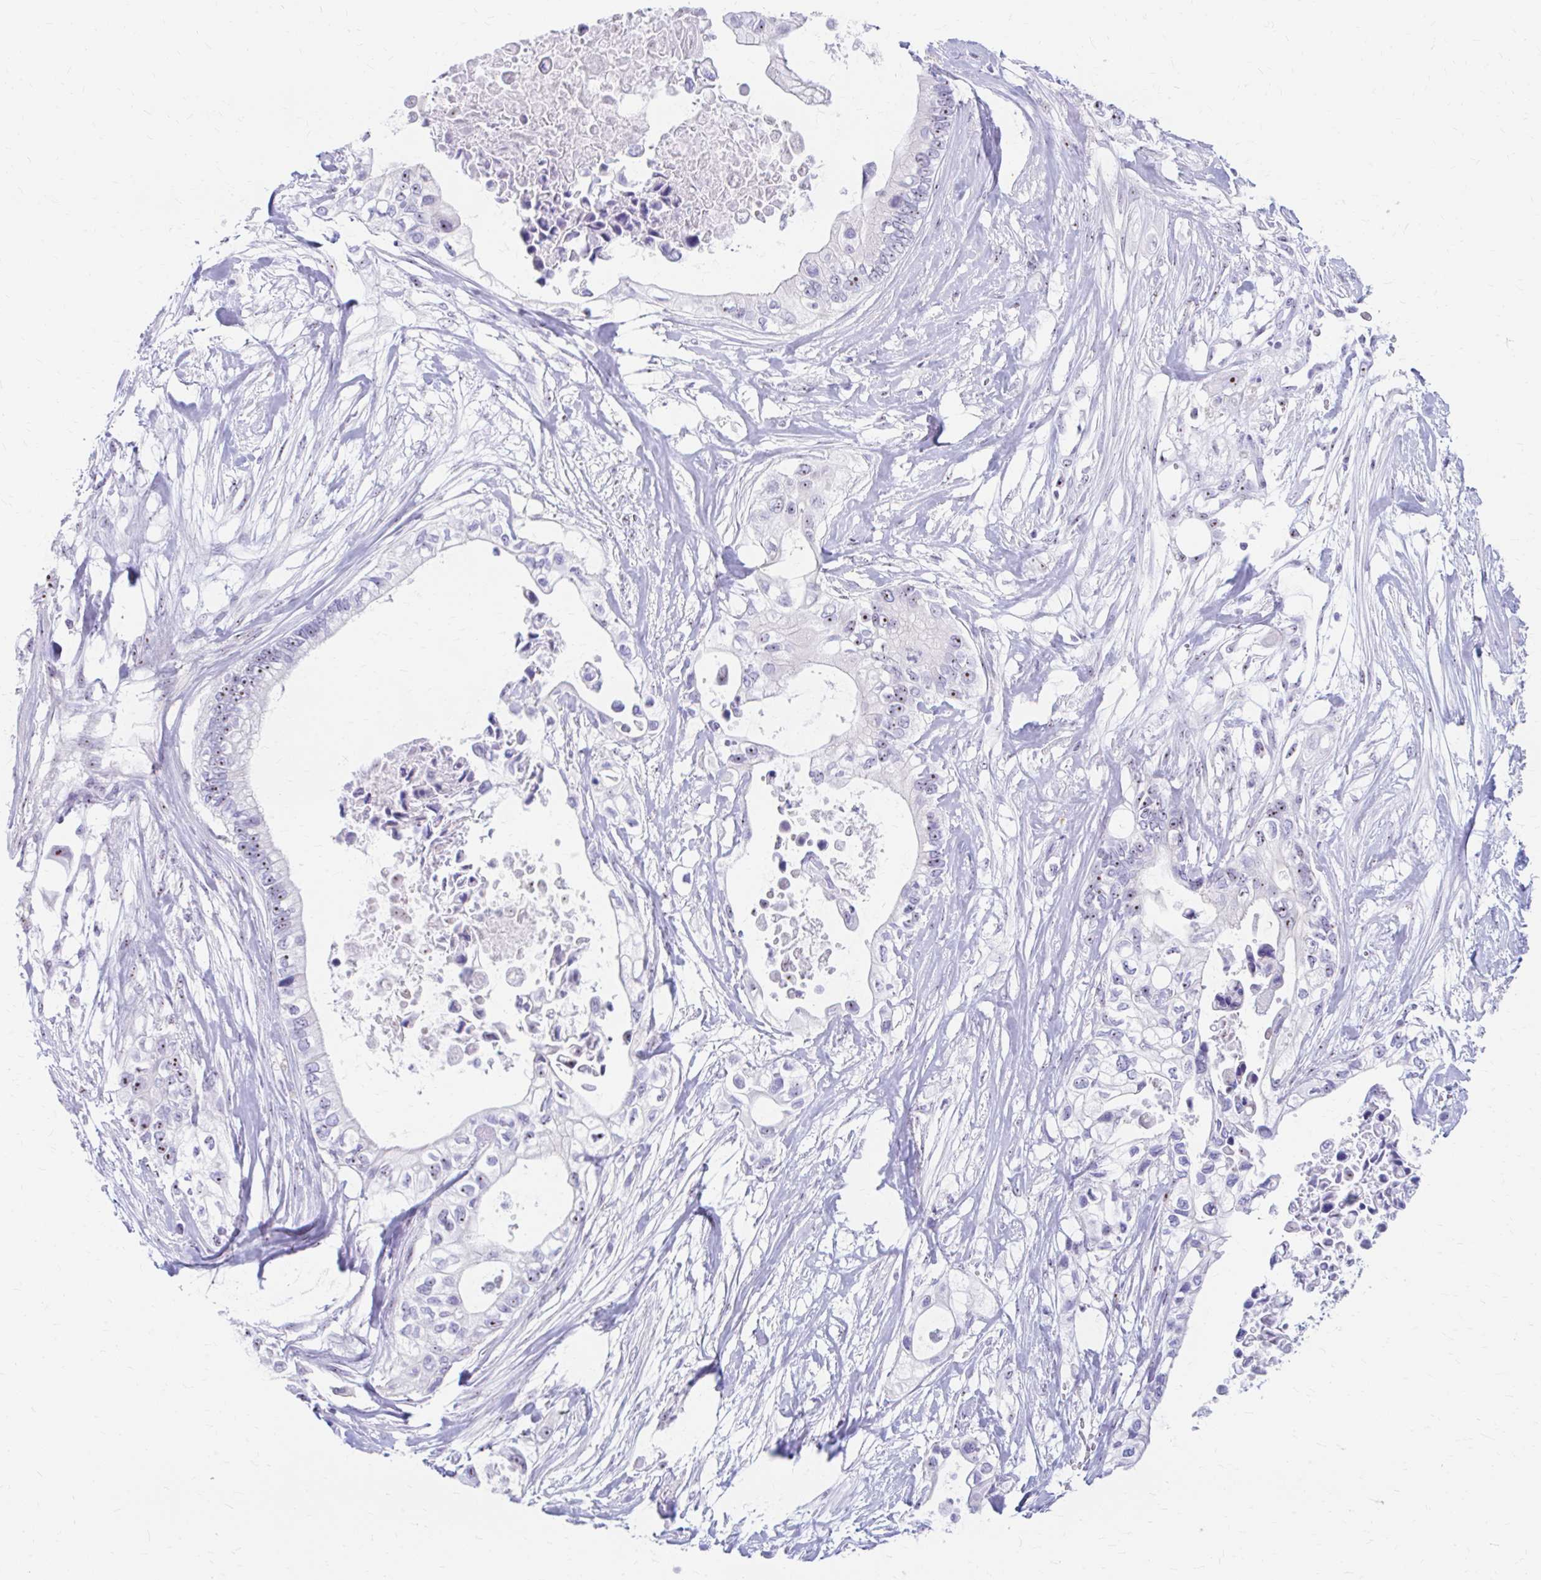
{"staining": {"intensity": "moderate", "quantity": "<25%", "location": "nuclear"}, "tissue": "pancreatic cancer", "cell_type": "Tumor cells", "image_type": "cancer", "snomed": [{"axis": "morphology", "description": "Adenocarcinoma, NOS"}, {"axis": "topography", "description": "Pancreas"}], "caption": "Adenocarcinoma (pancreatic) stained with IHC shows moderate nuclear expression in about <25% of tumor cells.", "gene": "FTSJ3", "patient": {"sex": "female", "age": 63}}